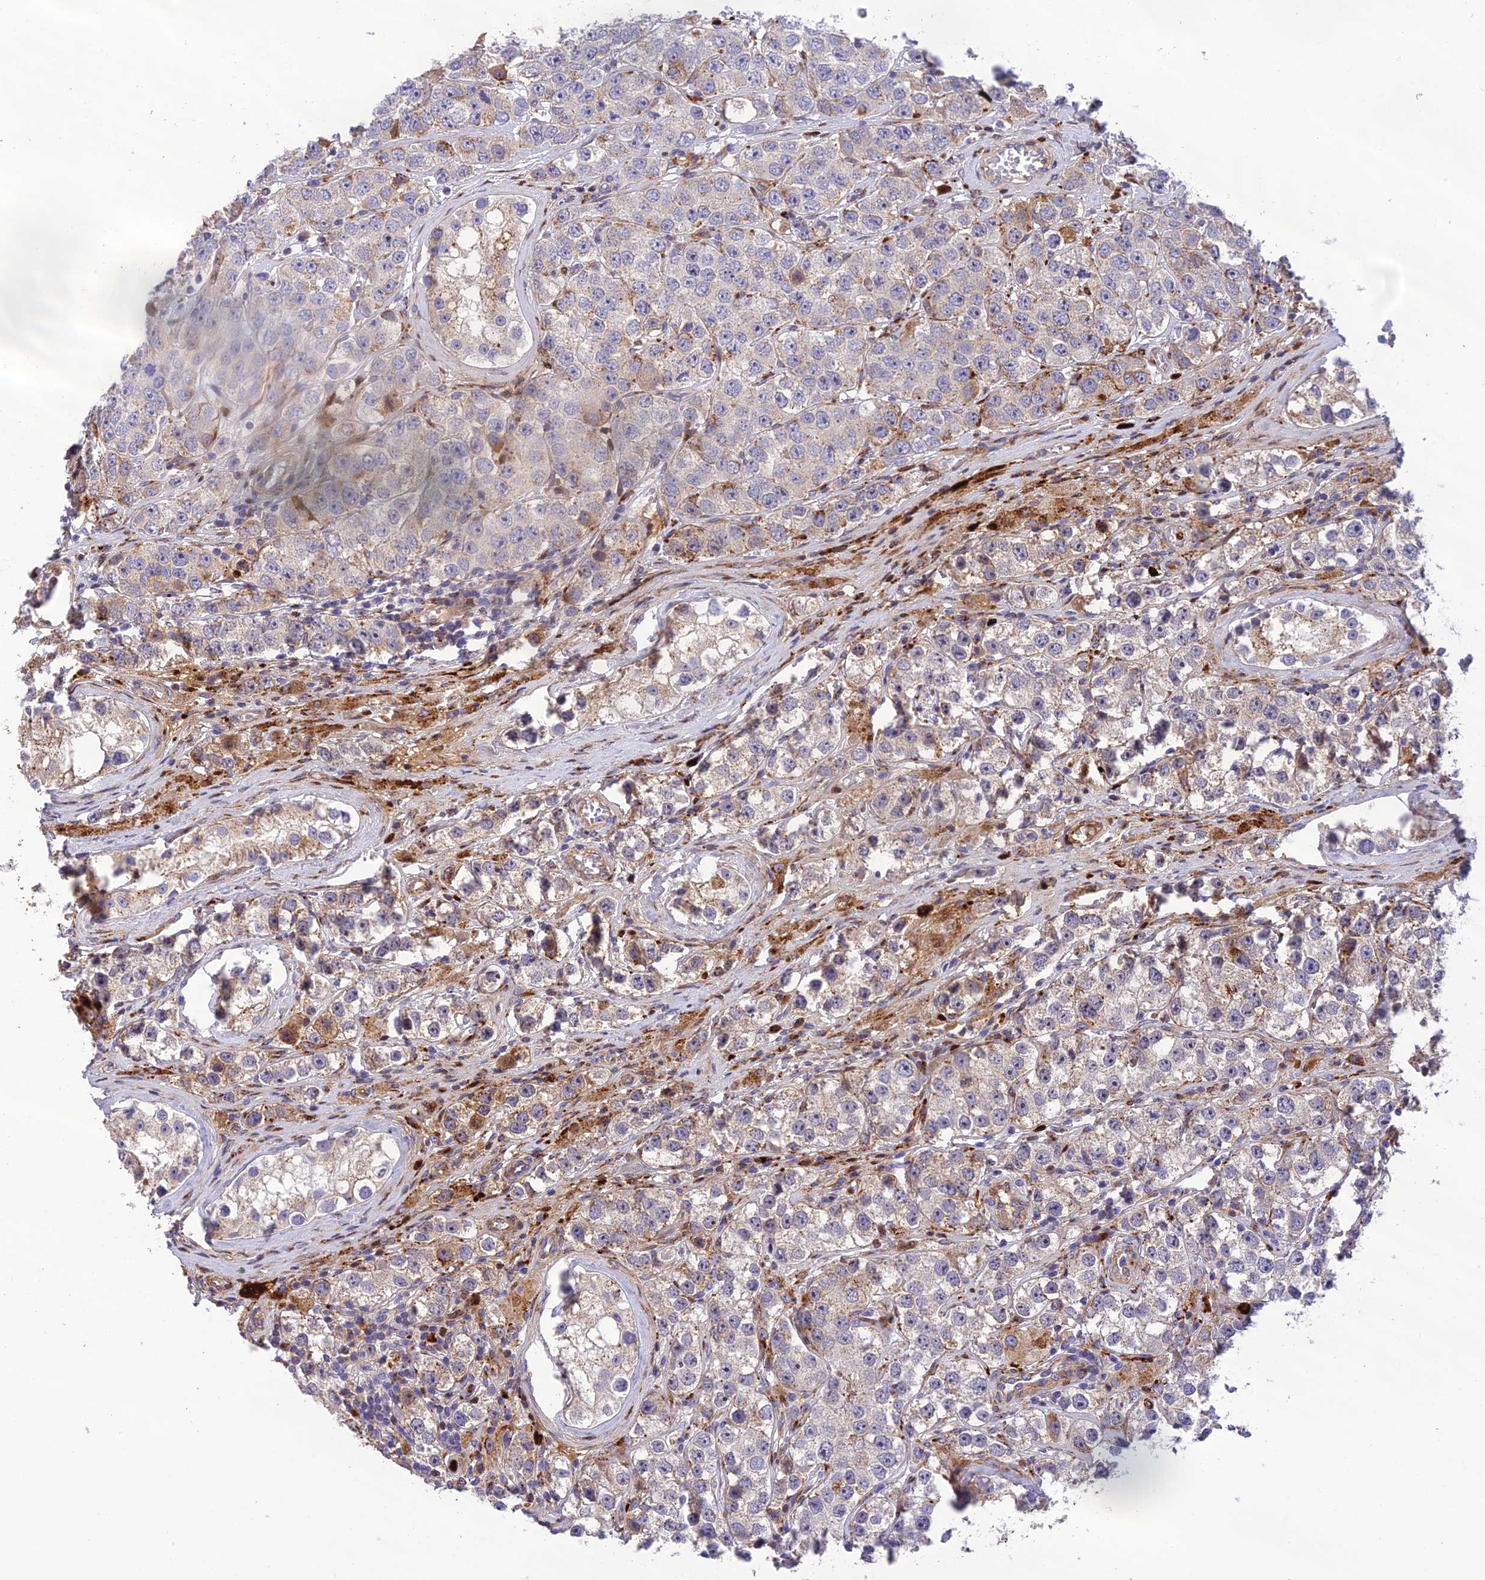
{"staining": {"intensity": "weak", "quantity": "<25%", "location": "cytoplasmic/membranous"}, "tissue": "testis cancer", "cell_type": "Tumor cells", "image_type": "cancer", "snomed": [{"axis": "morphology", "description": "Seminoma, NOS"}, {"axis": "topography", "description": "Testis"}], "caption": "Tumor cells are negative for brown protein staining in testis cancer (seminoma).", "gene": "CPSF4L", "patient": {"sex": "male", "age": 28}}